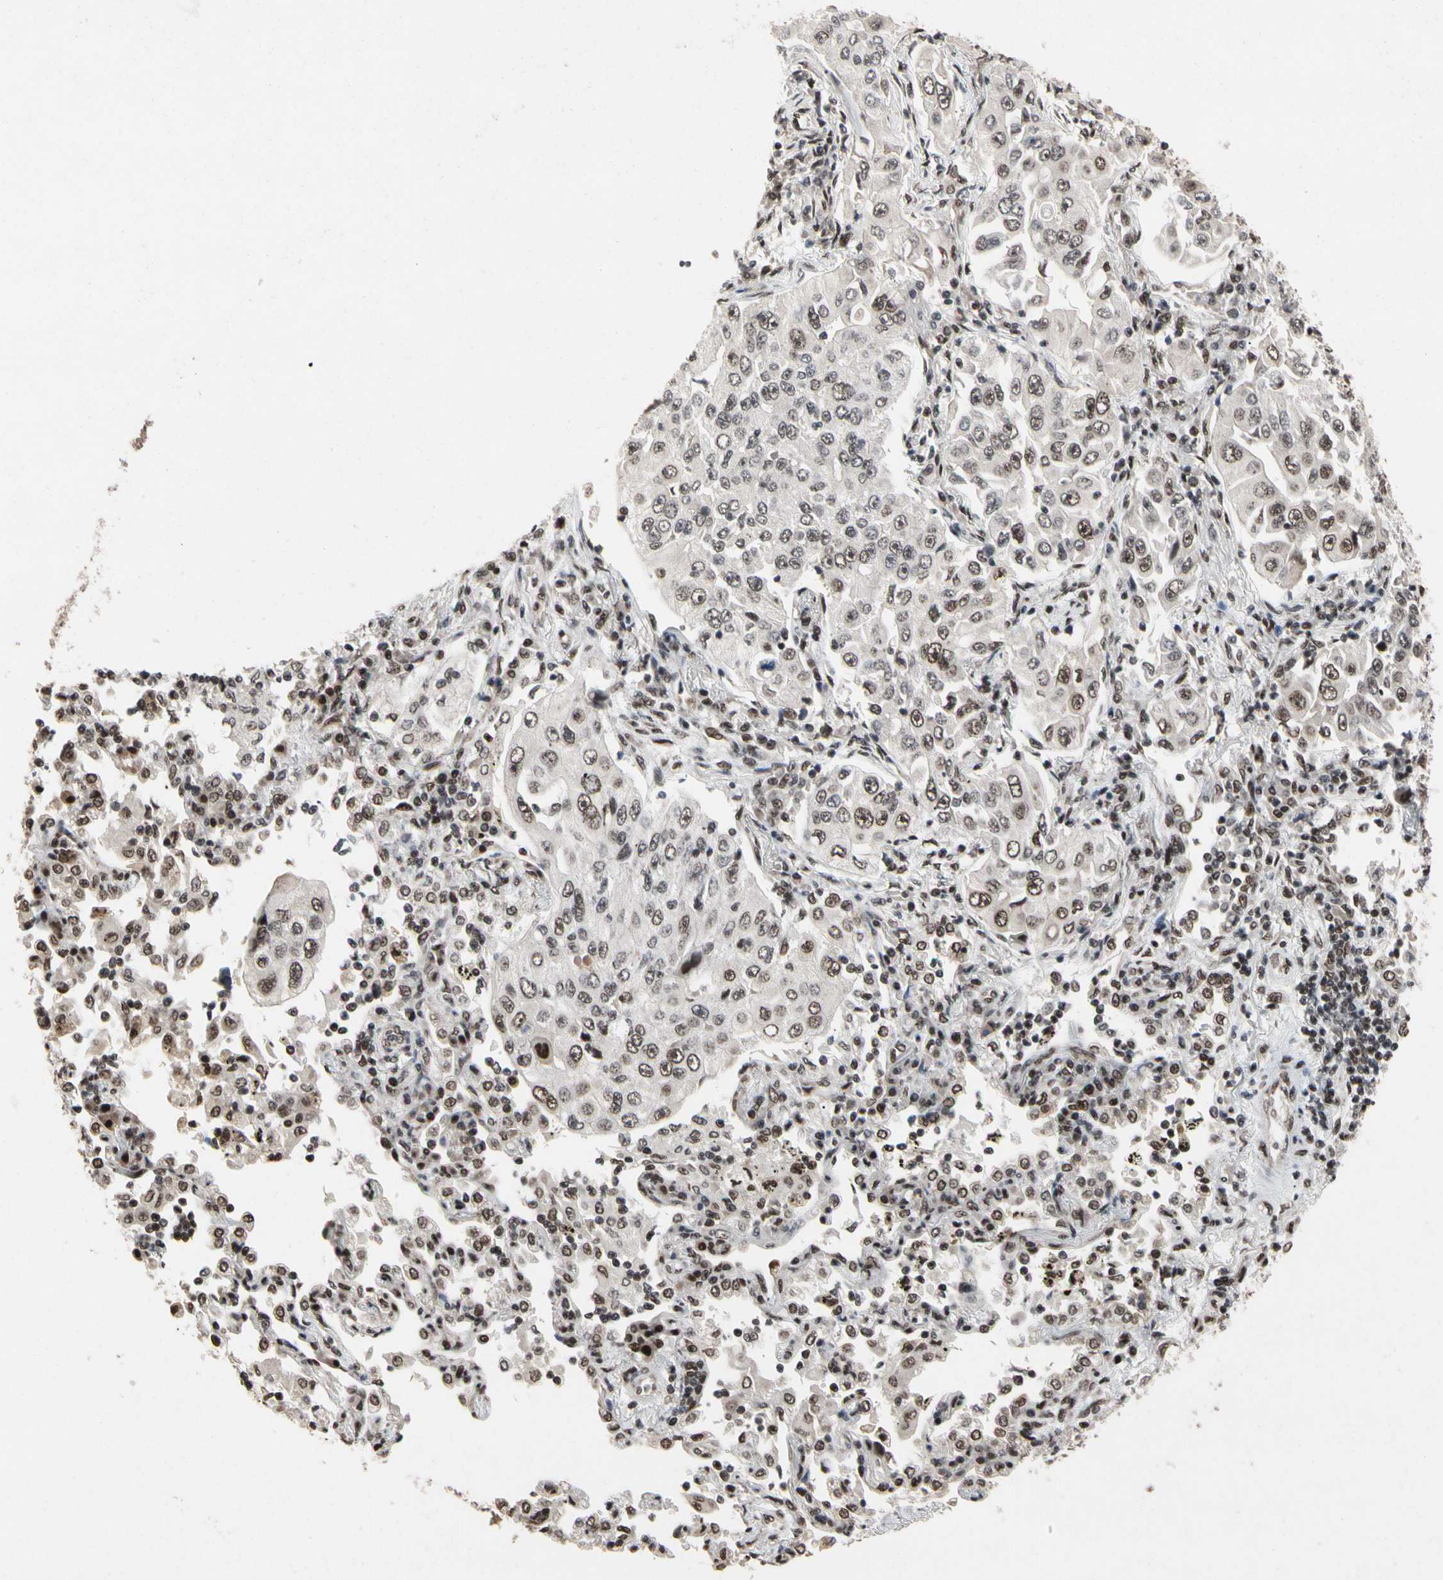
{"staining": {"intensity": "moderate", "quantity": "<25%", "location": "nuclear"}, "tissue": "lung cancer", "cell_type": "Tumor cells", "image_type": "cancer", "snomed": [{"axis": "morphology", "description": "Adenocarcinoma, NOS"}, {"axis": "topography", "description": "Lung"}], "caption": "Lung cancer tissue exhibits moderate nuclear staining in about <25% of tumor cells Using DAB (3,3'-diaminobenzidine) (brown) and hematoxylin (blue) stains, captured at high magnification using brightfield microscopy.", "gene": "FAM98B", "patient": {"sex": "male", "age": 84}}